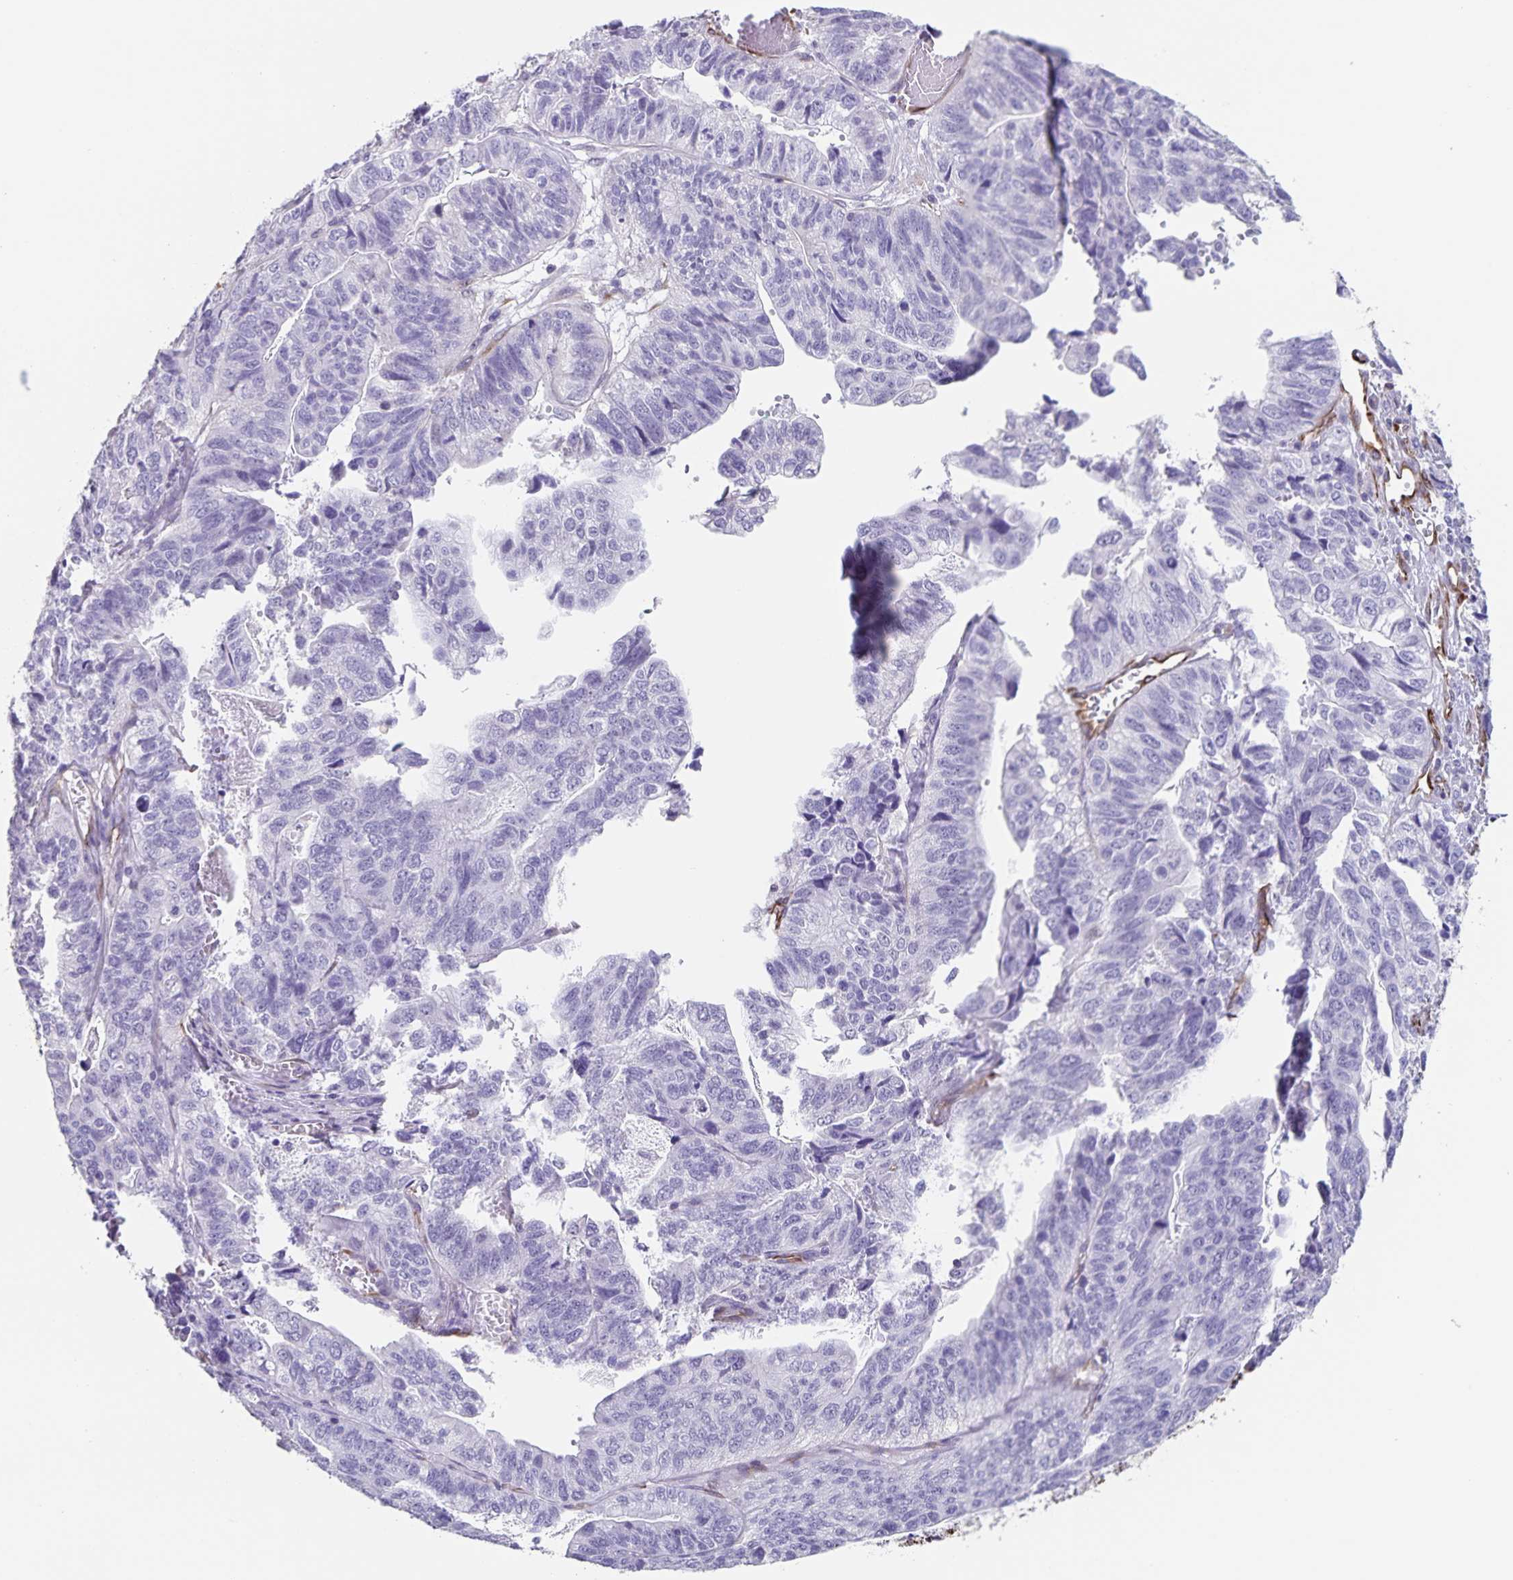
{"staining": {"intensity": "negative", "quantity": "none", "location": "none"}, "tissue": "stomach cancer", "cell_type": "Tumor cells", "image_type": "cancer", "snomed": [{"axis": "morphology", "description": "Adenocarcinoma, NOS"}, {"axis": "topography", "description": "Stomach, upper"}], "caption": "Immunohistochemical staining of stomach cancer (adenocarcinoma) demonstrates no significant staining in tumor cells. The staining was performed using DAB to visualize the protein expression in brown, while the nuclei were stained in blue with hematoxylin (Magnification: 20x).", "gene": "SYNM", "patient": {"sex": "female", "age": 67}}